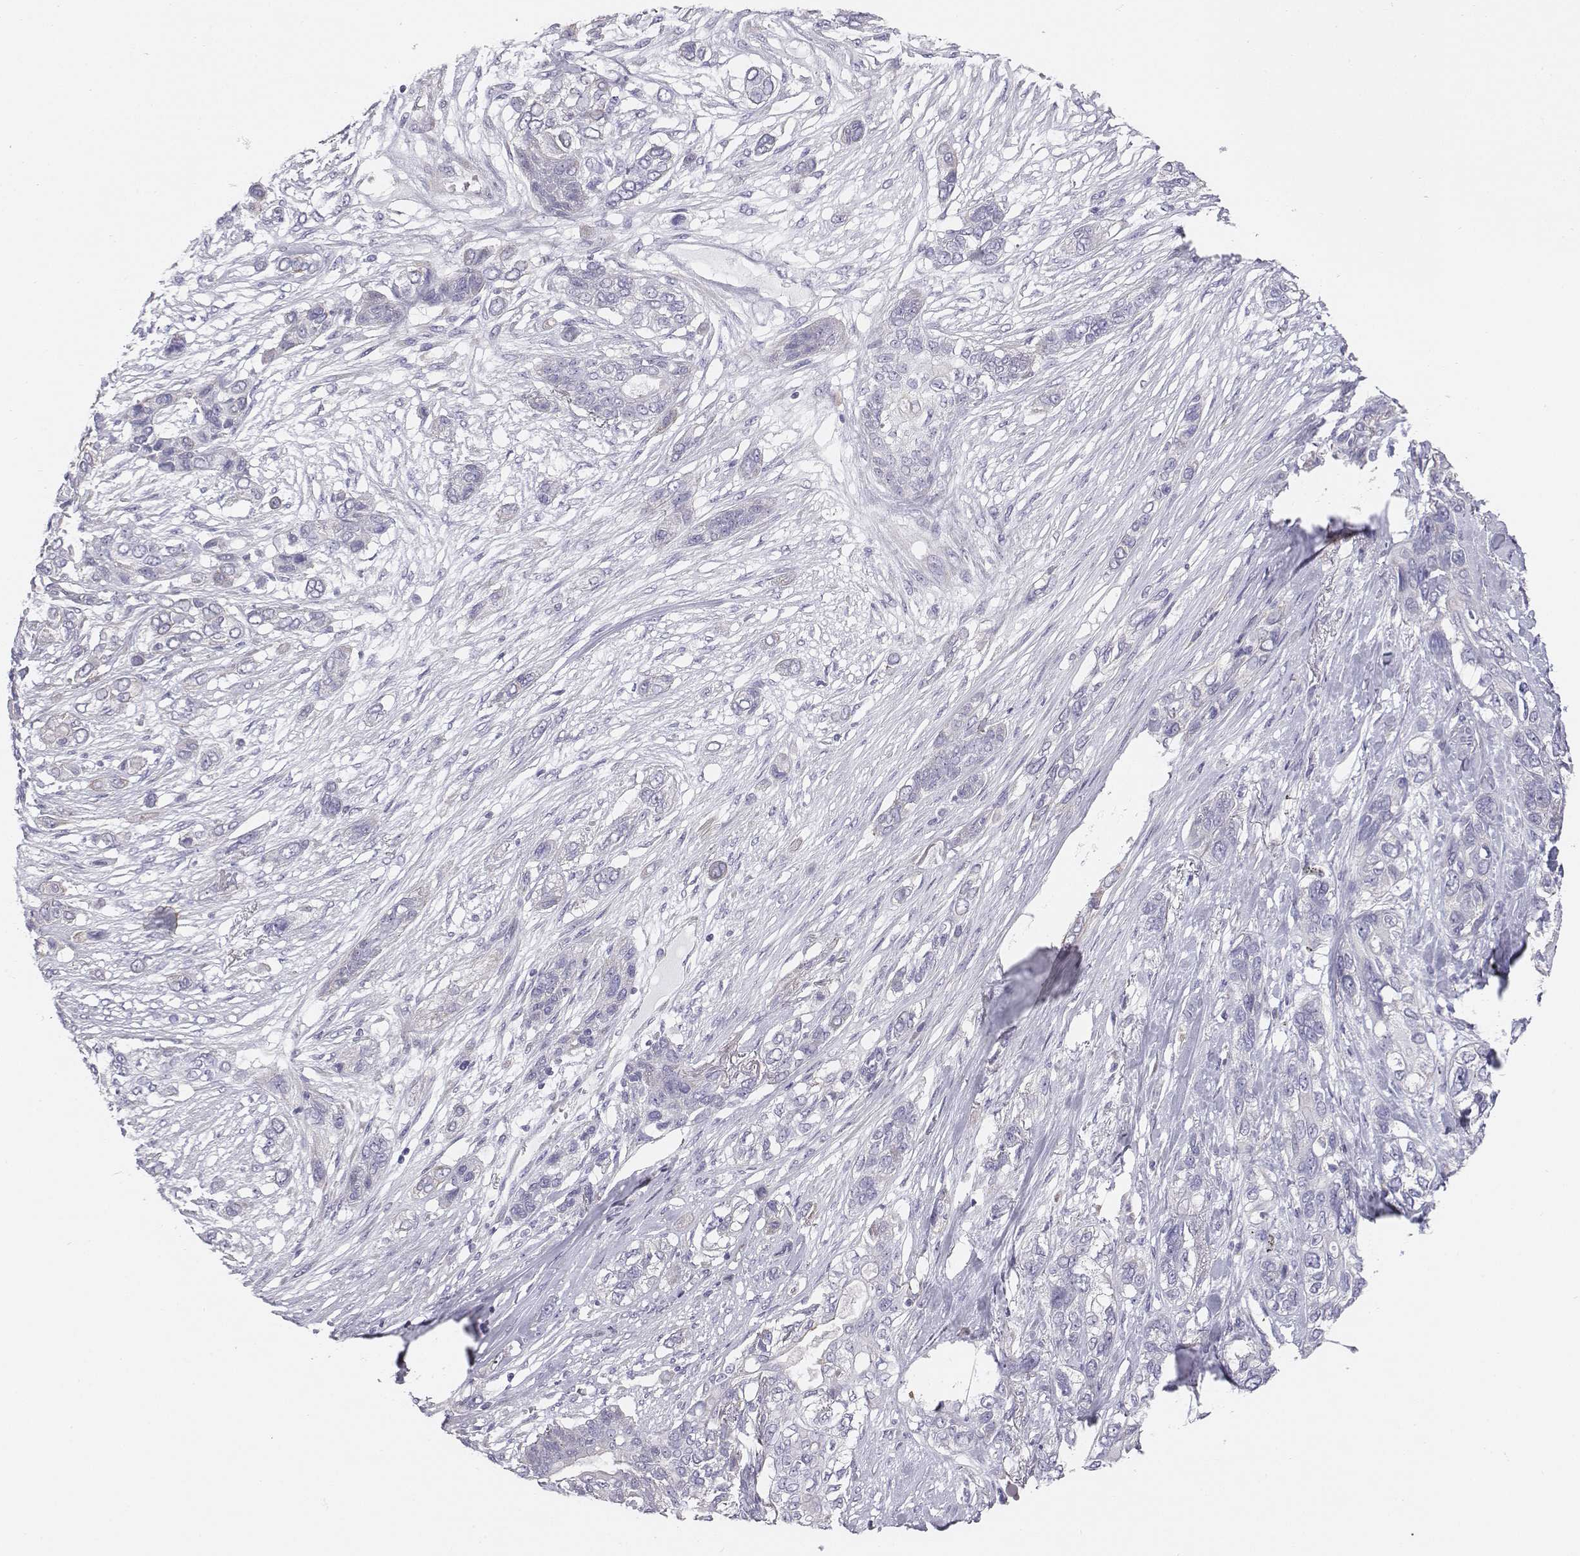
{"staining": {"intensity": "negative", "quantity": "none", "location": "none"}, "tissue": "lung cancer", "cell_type": "Tumor cells", "image_type": "cancer", "snomed": [{"axis": "morphology", "description": "Squamous cell carcinoma, NOS"}, {"axis": "topography", "description": "Lung"}], "caption": "IHC of lung squamous cell carcinoma displays no positivity in tumor cells.", "gene": "CHST14", "patient": {"sex": "female", "age": 70}}